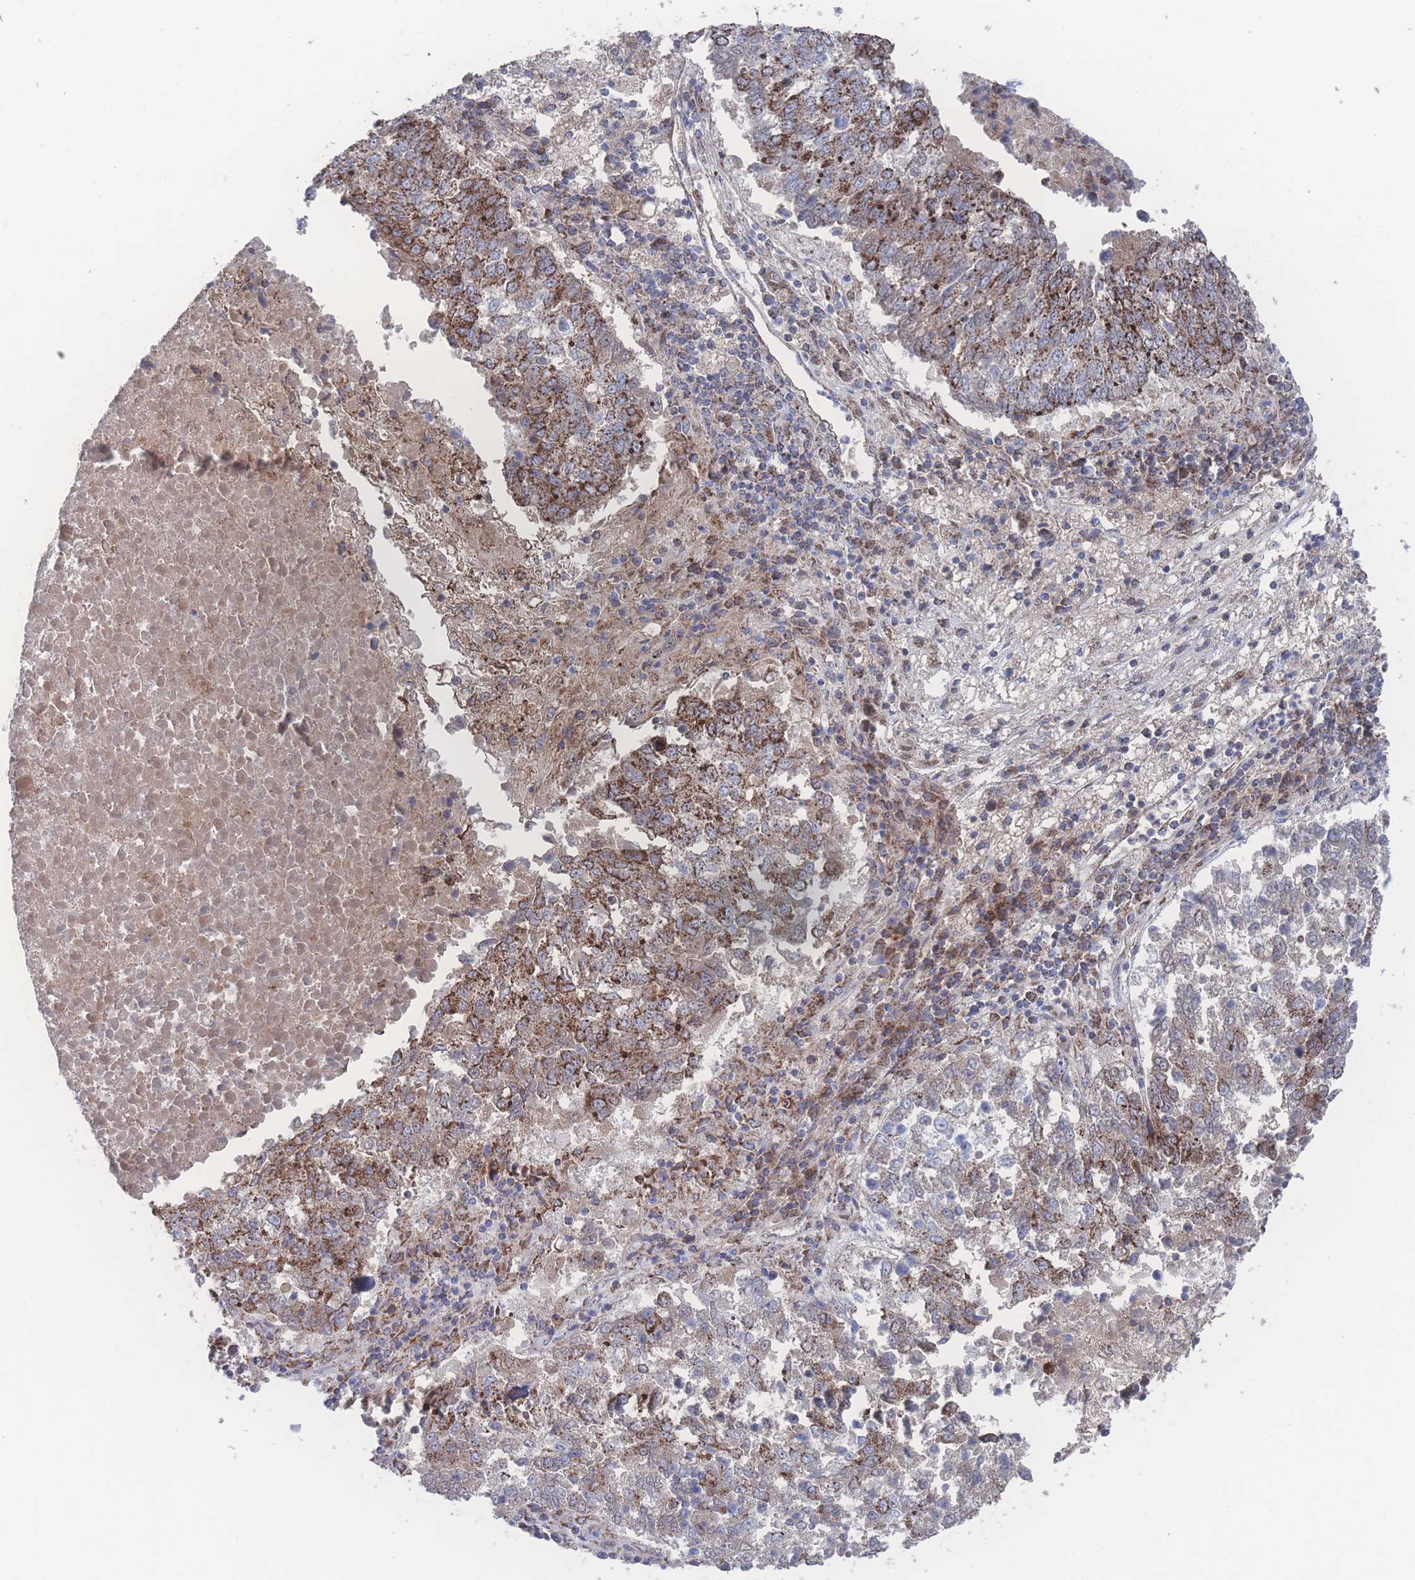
{"staining": {"intensity": "moderate", "quantity": "25%-75%", "location": "cytoplasmic/membranous"}, "tissue": "lung cancer", "cell_type": "Tumor cells", "image_type": "cancer", "snomed": [{"axis": "morphology", "description": "Squamous cell carcinoma, NOS"}, {"axis": "topography", "description": "Lung"}], "caption": "High-magnification brightfield microscopy of squamous cell carcinoma (lung) stained with DAB (brown) and counterstained with hematoxylin (blue). tumor cells exhibit moderate cytoplasmic/membranous staining is identified in about25%-75% of cells. Nuclei are stained in blue.", "gene": "PEX14", "patient": {"sex": "male", "age": 73}}